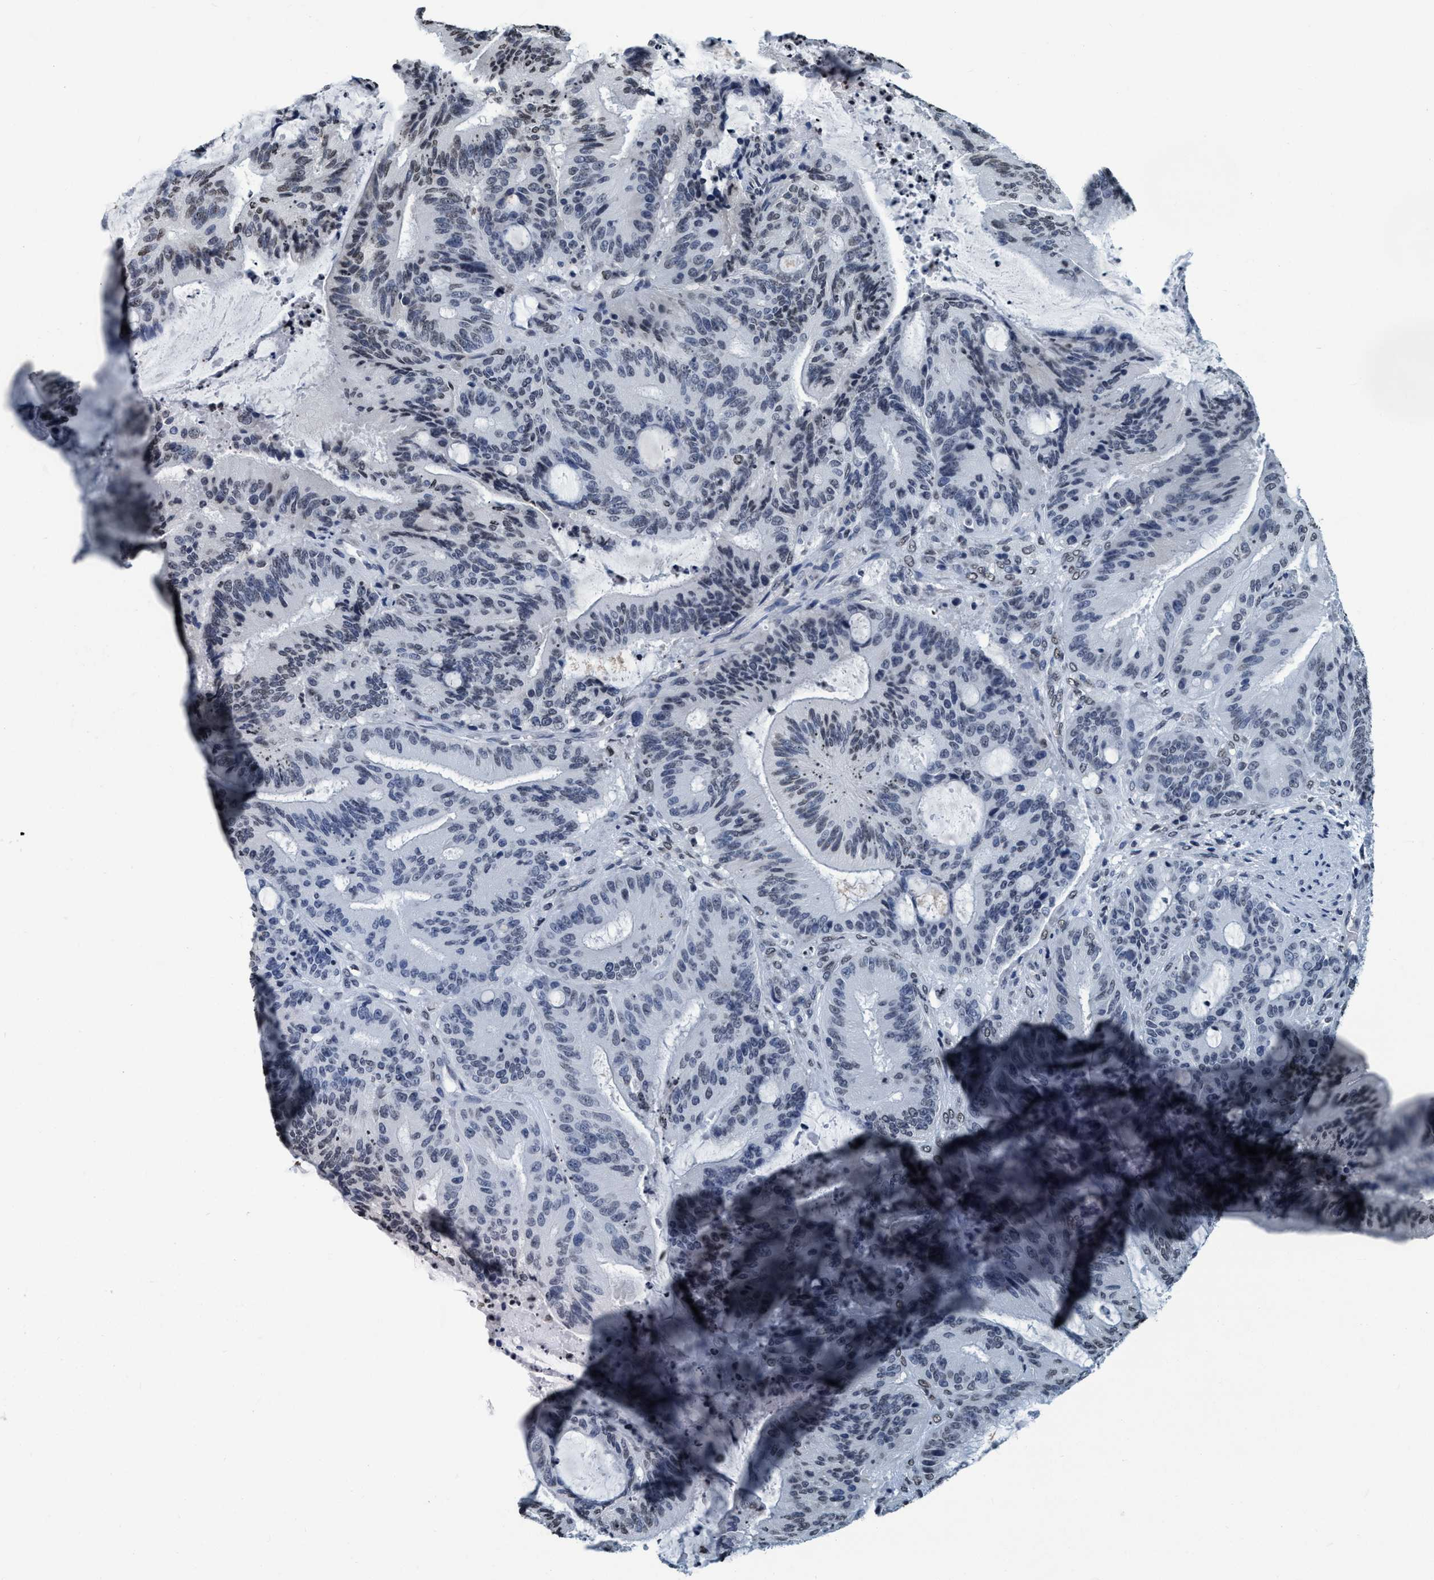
{"staining": {"intensity": "weak", "quantity": "<25%", "location": "nuclear"}, "tissue": "liver cancer", "cell_type": "Tumor cells", "image_type": "cancer", "snomed": [{"axis": "morphology", "description": "Normal tissue, NOS"}, {"axis": "morphology", "description": "Cholangiocarcinoma"}, {"axis": "topography", "description": "Liver"}, {"axis": "topography", "description": "Peripheral nerve tissue"}], "caption": "High power microscopy photomicrograph of an IHC photomicrograph of cholangiocarcinoma (liver), revealing no significant expression in tumor cells. Brightfield microscopy of IHC stained with DAB (brown) and hematoxylin (blue), captured at high magnification.", "gene": "CCNE2", "patient": {"sex": "female", "age": 73}}